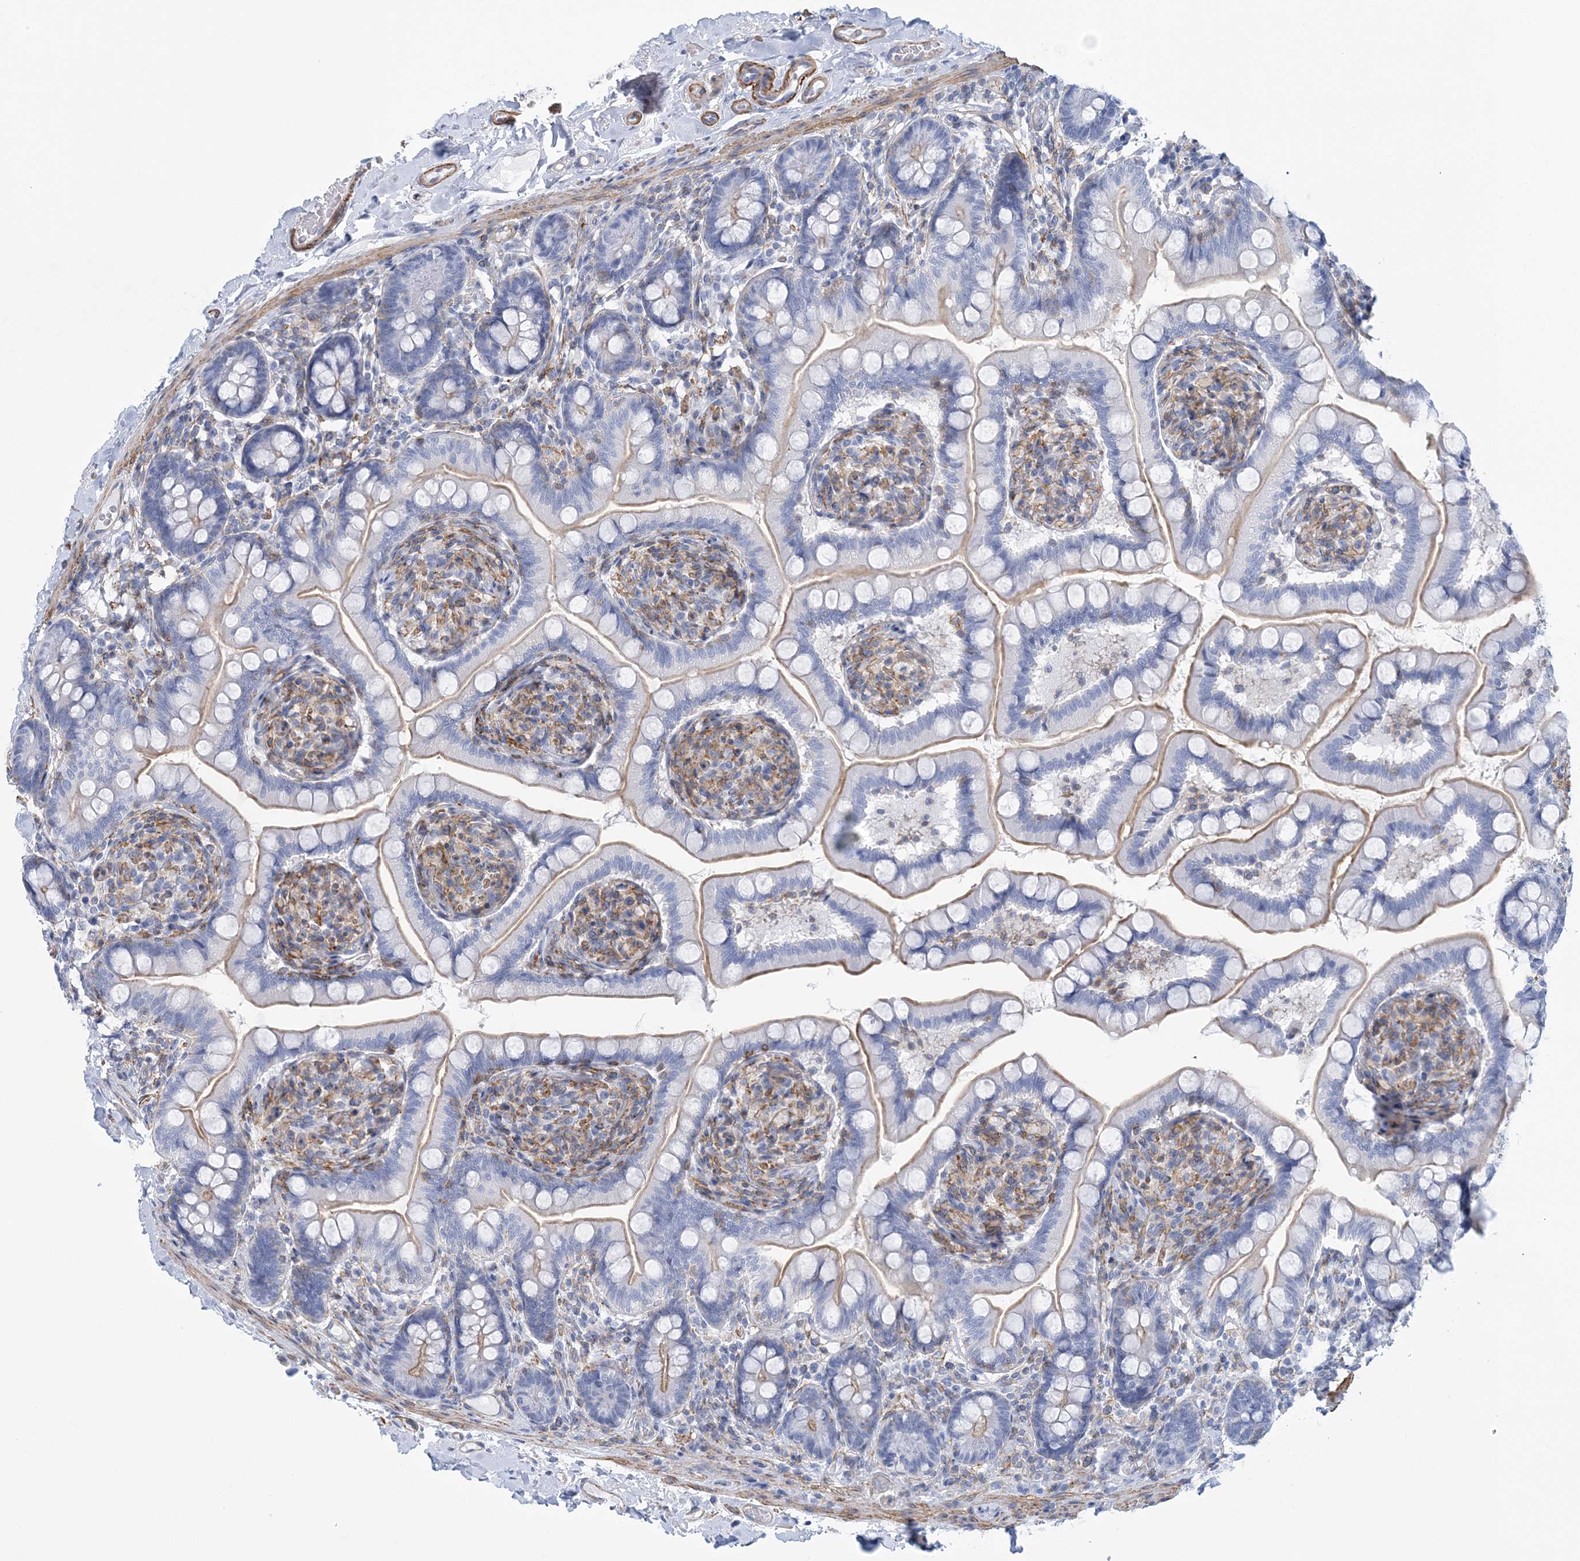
{"staining": {"intensity": "moderate", "quantity": "<25%", "location": "cytoplasmic/membranous"}, "tissue": "small intestine", "cell_type": "Glandular cells", "image_type": "normal", "snomed": [{"axis": "morphology", "description": "Normal tissue, NOS"}, {"axis": "topography", "description": "Small intestine"}], "caption": "A micrograph of small intestine stained for a protein exhibits moderate cytoplasmic/membranous brown staining in glandular cells. Nuclei are stained in blue.", "gene": "C11orf21", "patient": {"sex": "female", "age": 64}}